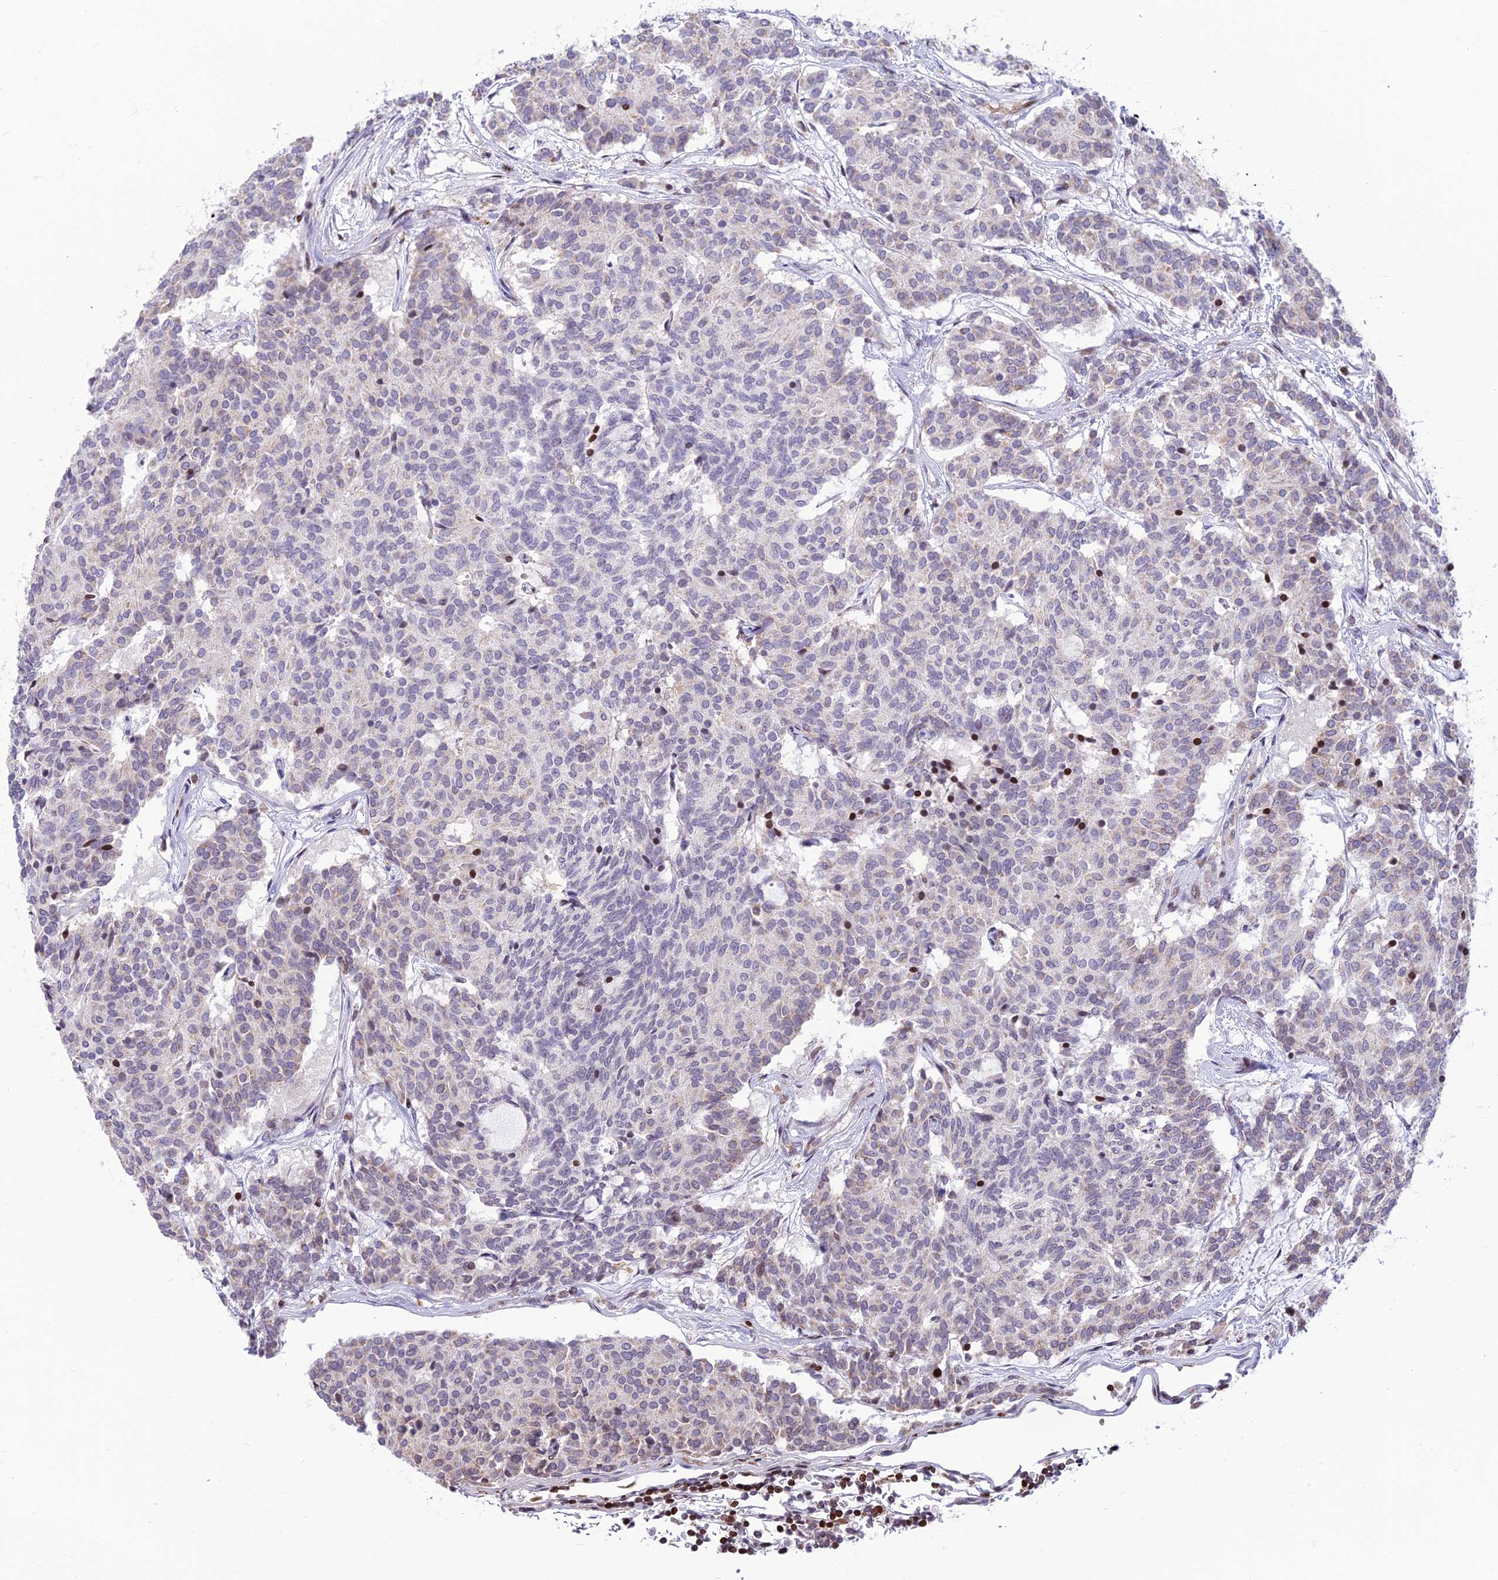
{"staining": {"intensity": "negative", "quantity": "none", "location": "none"}, "tissue": "carcinoid", "cell_type": "Tumor cells", "image_type": "cancer", "snomed": [{"axis": "morphology", "description": "Carcinoid, malignant, NOS"}, {"axis": "topography", "description": "Pancreas"}], "caption": "There is no significant staining in tumor cells of carcinoid (malignant).", "gene": "FAM186B", "patient": {"sex": "female", "age": 54}}